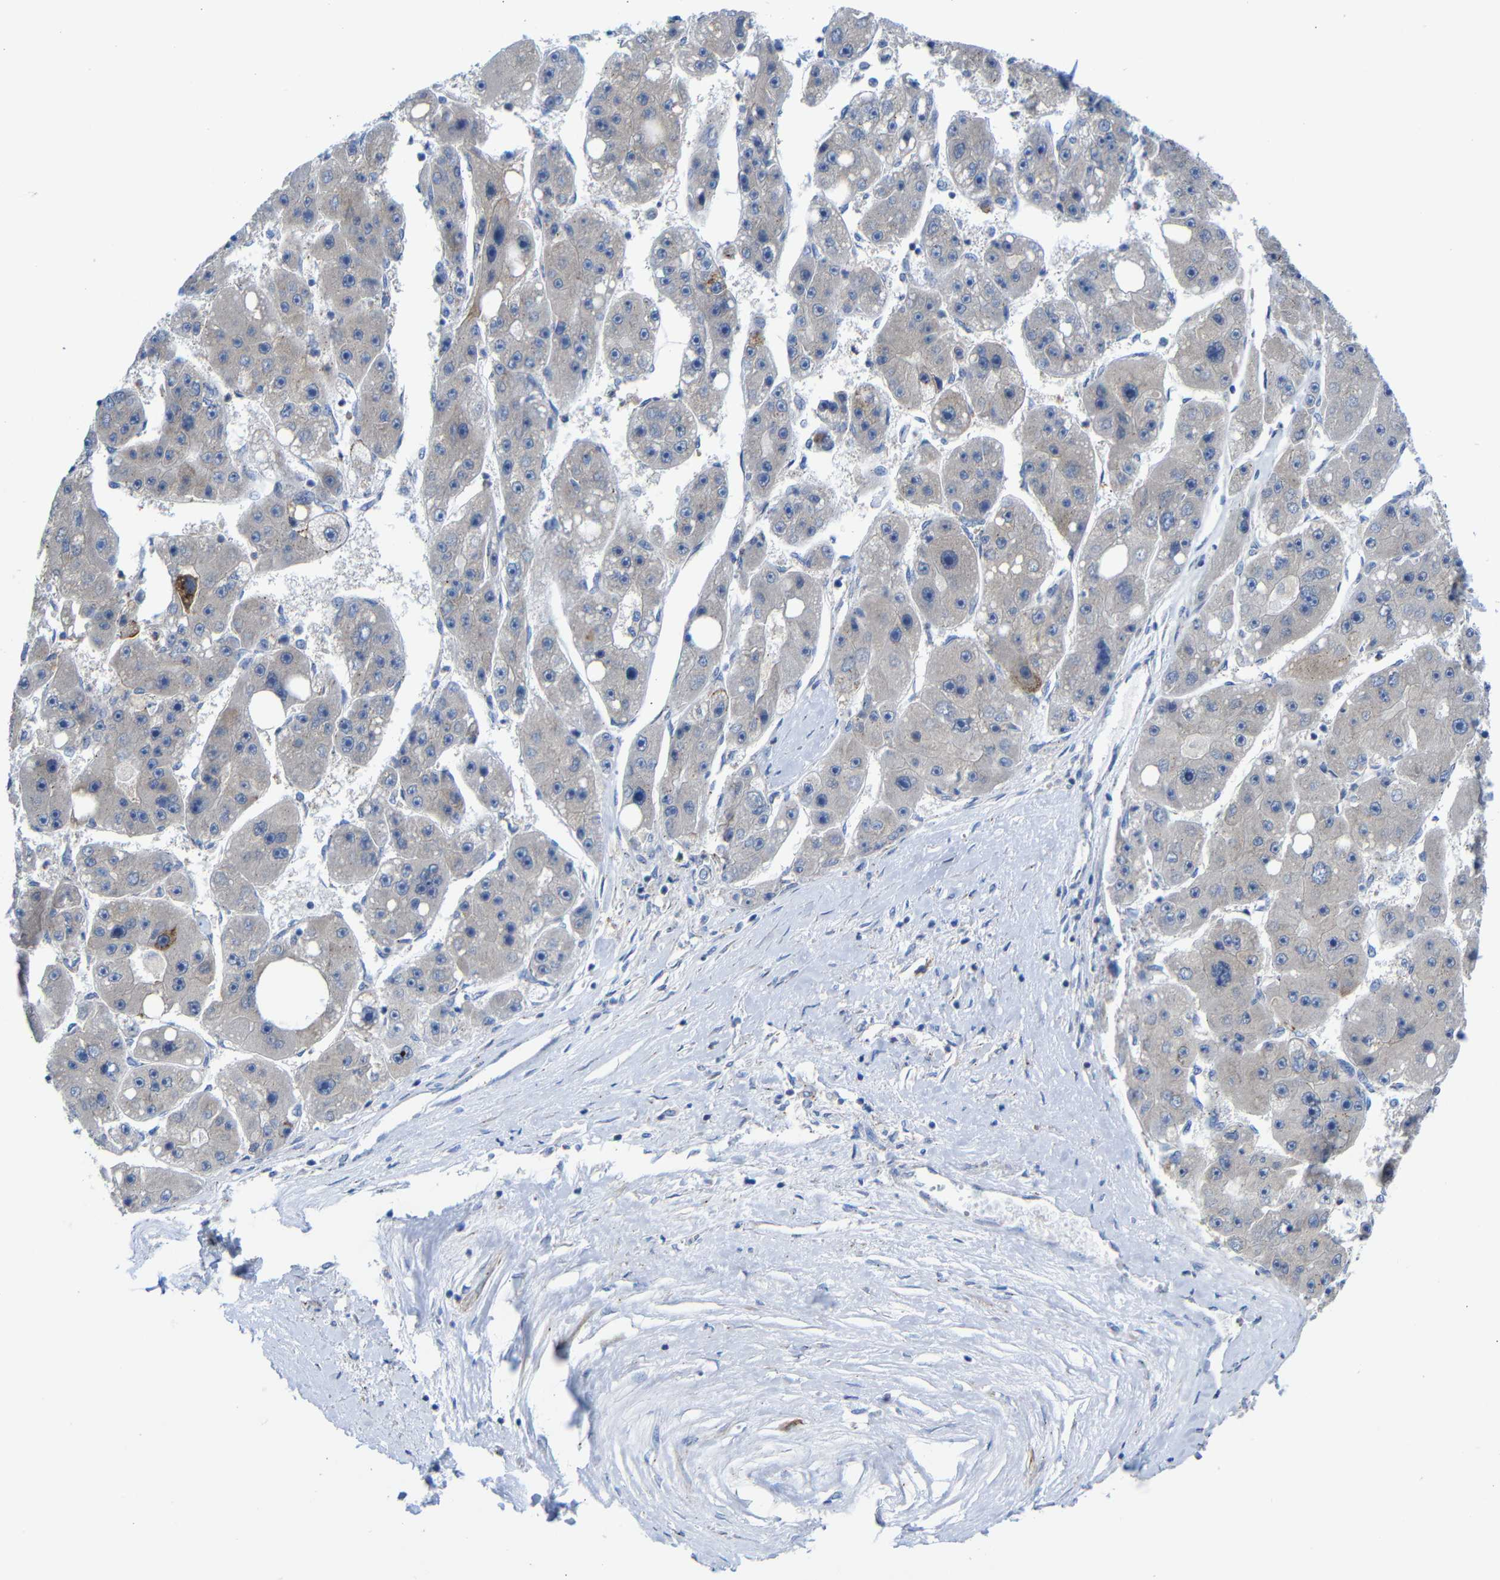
{"staining": {"intensity": "negative", "quantity": "none", "location": "none"}, "tissue": "liver cancer", "cell_type": "Tumor cells", "image_type": "cancer", "snomed": [{"axis": "morphology", "description": "Carcinoma, Hepatocellular, NOS"}, {"axis": "topography", "description": "Liver"}], "caption": "Liver cancer (hepatocellular carcinoma) stained for a protein using IHC shows no expression tumor cells.", "gene": "DDRGK1", "patient": {"sex": "female", "age": 61}}